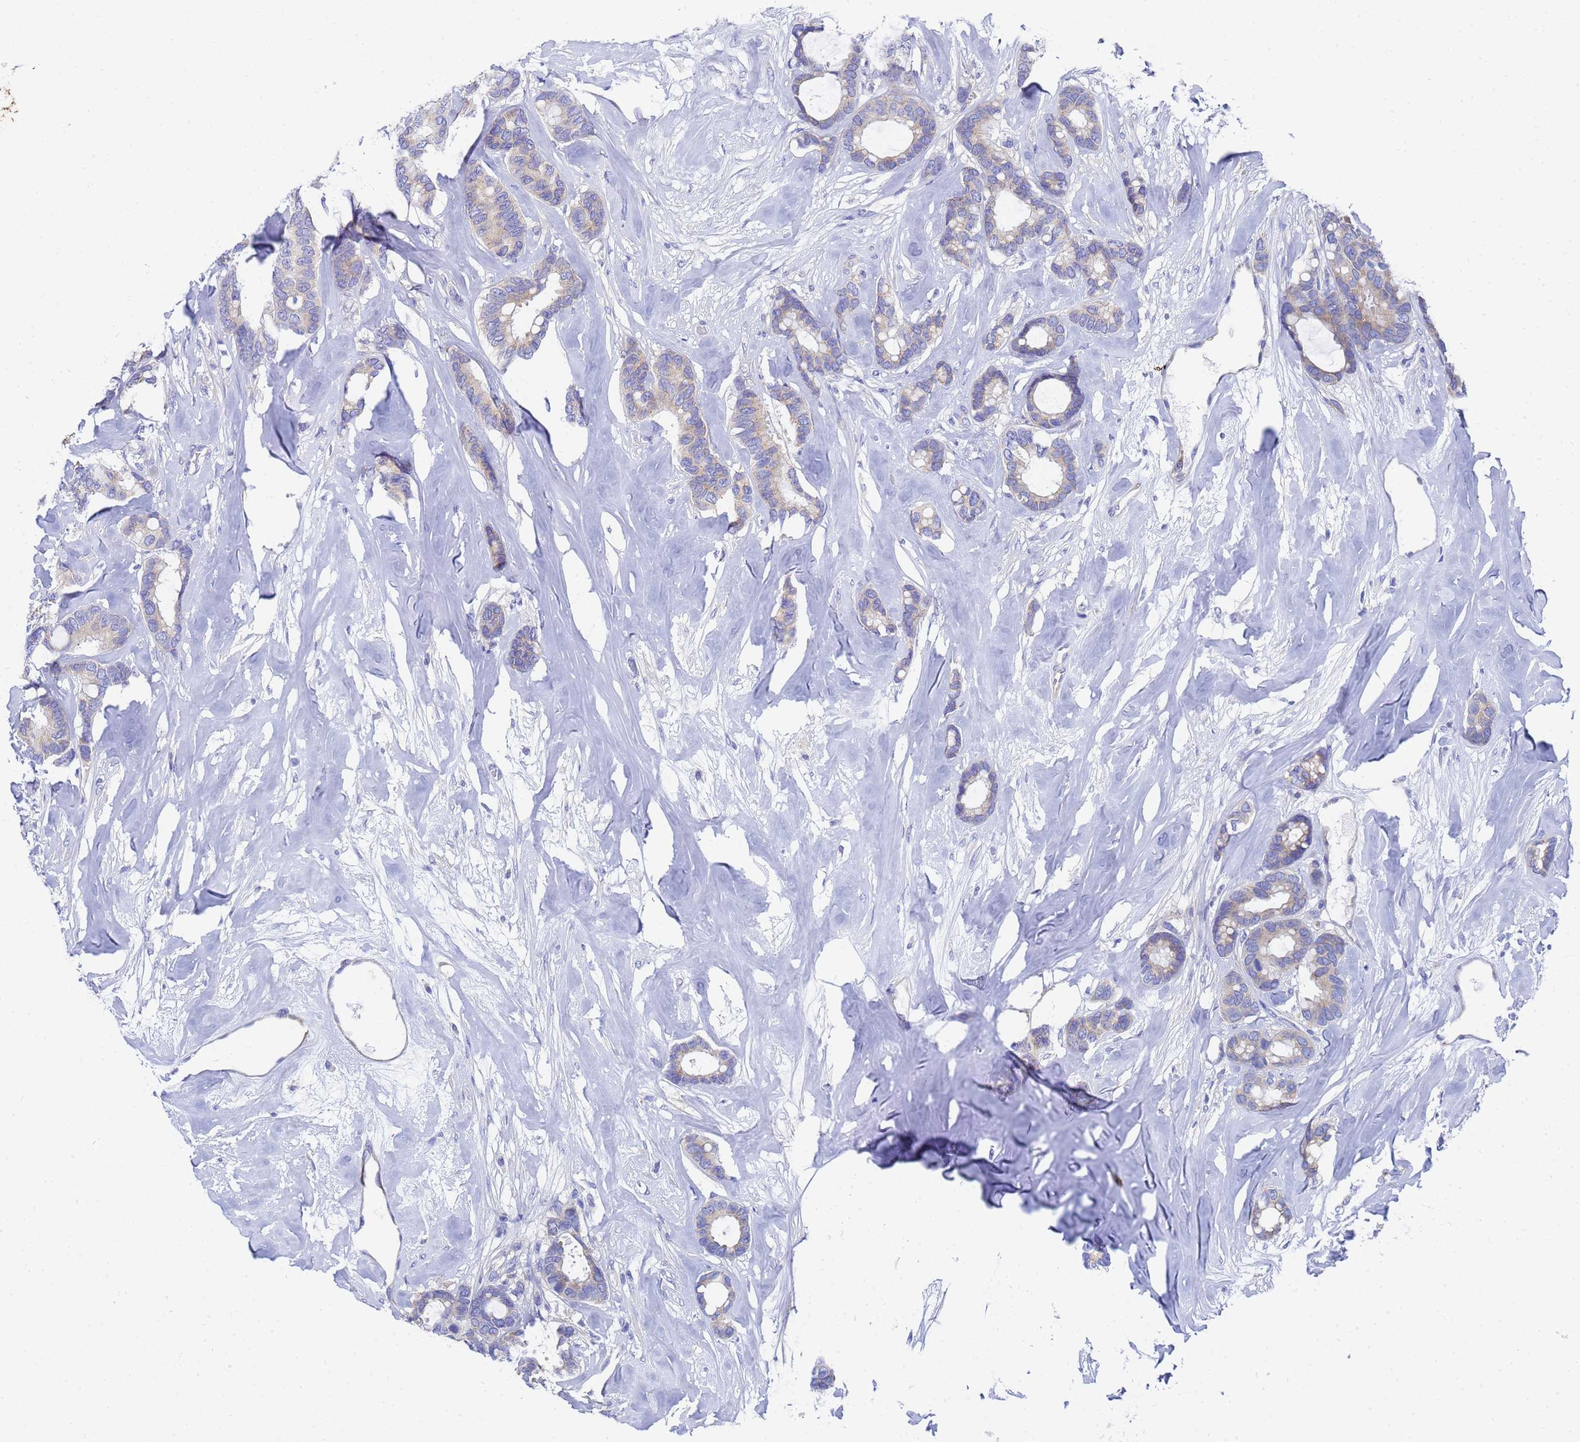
{"staining": {"intensity": "weak", "quantity": ">75%", "location": "cytoplasmic/membranous"}, "tissue": "breast cancer", "cell_type": "Tumor cells", "image_type": "cancer", "snomed": [{"axis": "morphology", "description": "Duct carcinoma"}, {"axis": "topography", "description": "Breast"}], "caption": "Breast cancer tissue displays weak cytoplasmic/membranous expression in about >75% of tumor cells, visualized by immunohistochemistry.", "gene": "TM4SF4", "patient": {"sex": "female", "age": 87}}